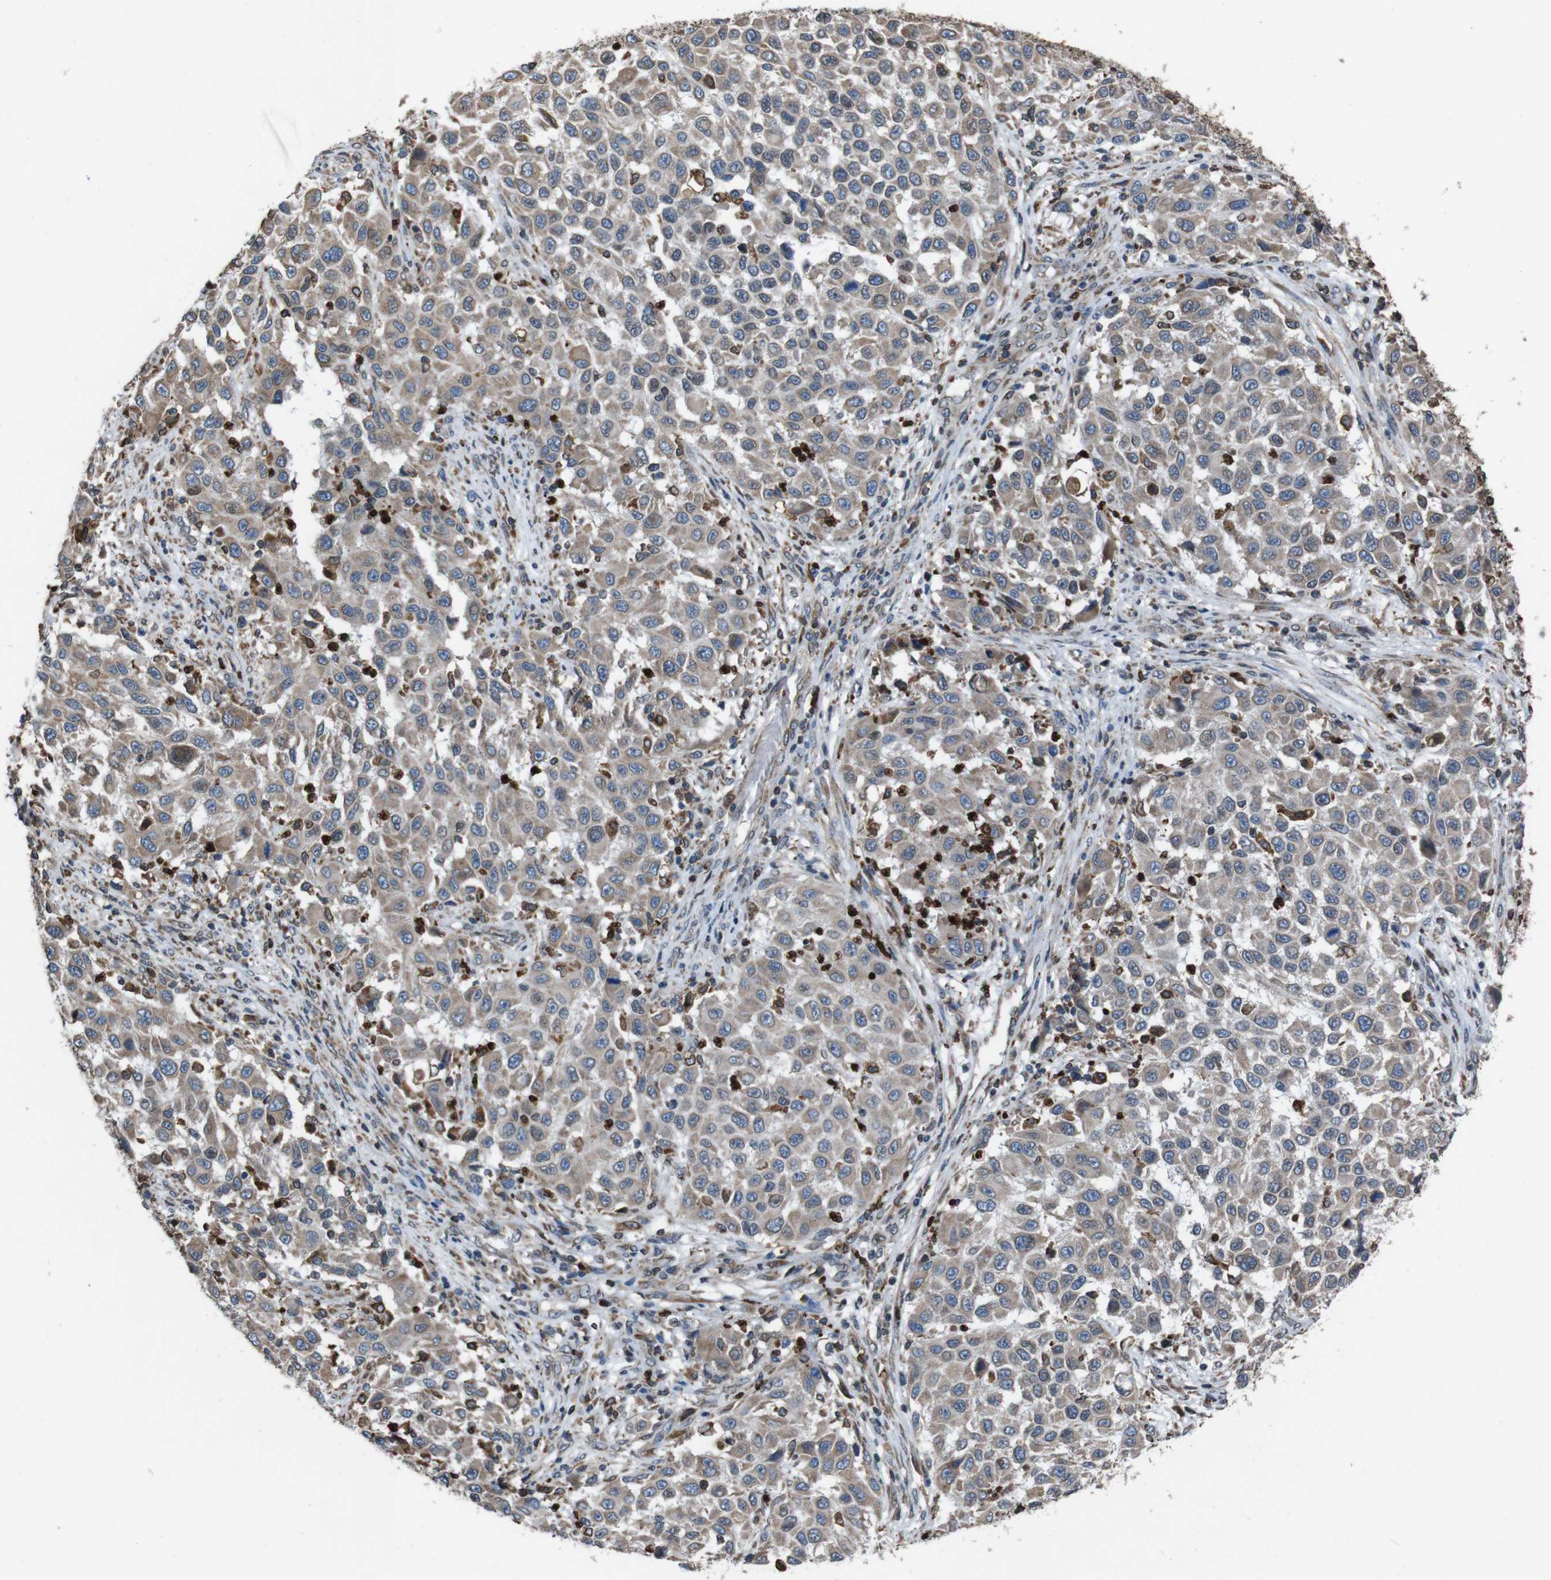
{"staining": {"intensity": "weak", "quantity": ">75%", "location": "cytoplasmic/membranous"}, "tissue": "melanoma", "cell_type": "Tumor cells", "image_type": "cancer", "snomed": [{"axis": "morphology", "description": "Malignant melanoma, Metastatic site"}, {"axis": "topography", "description": "Lymph node"}], "caption": "Immunohistochemistry (IHC) histopathology image of malignant melanoma (metastatic site) stained for a protein (brown), which demonstrates low levels of weak cytoplasmic/membranous positivity in about >75% of tumor cells.", "gene": "APMAP", "patient": {"sex": "male", "age": 61}}